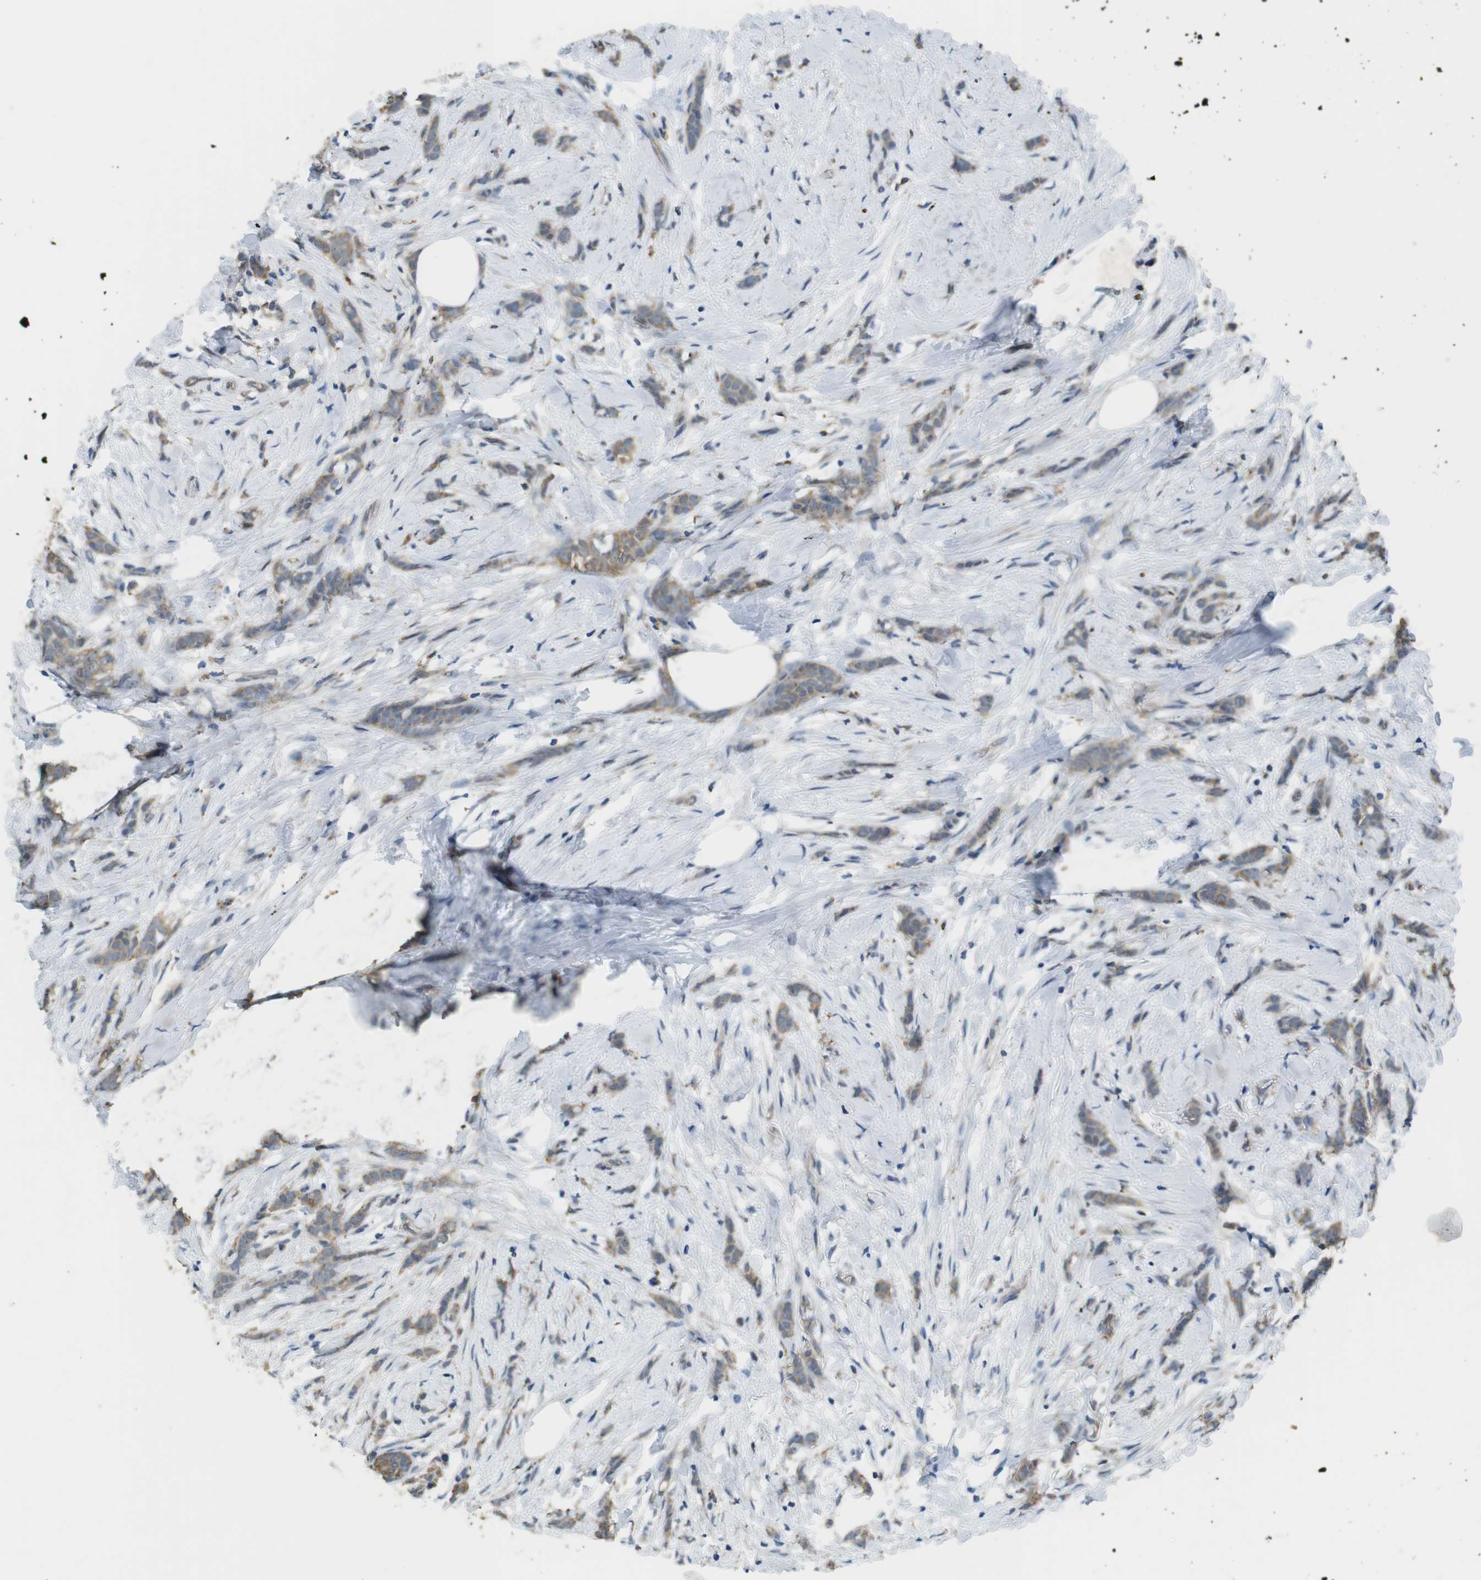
{"staining": {"intensity": "moderate", "quantity": ">75%", "location": "cytoplasmic/membranous"}, "tissue": "breast cancer", "cell_type": "Tumor cells", "image_type": "cancer", "snomed": [{"axis": "morphology", "description": "Lobular carcinoma, in situ"}, {"axis": "morphology", "description": "Lobular carcinoma"}, {"axis": "topography", "description": "Breast"}], "caption": "The photomicrograph displays a brown stain indicating the presence of a protein in the cytoplasmic/membranous of tumor cells in breast lobular carcinoma. The staining was performed using DAB to visualize the protein expression in brown, while the nuclei were stained in blue with hematoxylin (Magnification: 20x).", "gene": "BRI3BP", "patient": {"sex": "female", "age": 41}}